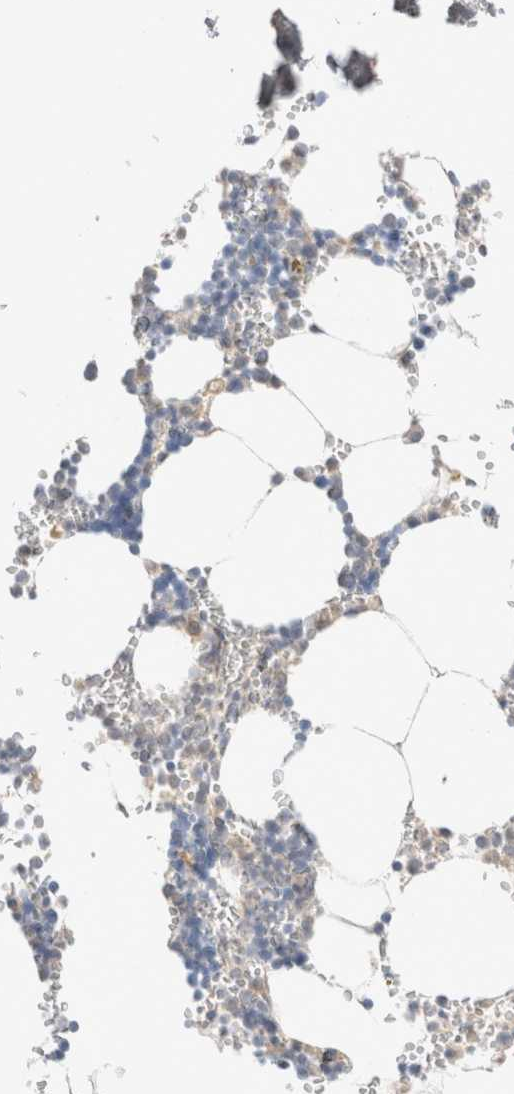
{"staining": {"intensity": "negative", "quantity": "none", "location": "none"}, "tissue": "bone marrow", "cell_type": "Hematopoietic cells", "image_type": "normal", "snomed": [{"axis": "morphology", "description": "Normal tissue, NOS"}, {"axis": "topography", "description": "Bone marrow"}], "caption": "Bone marrow was stained to show a protein in brown. There is no significant expression in hematopoietic cells.", "gene": "SPATA20", "patient": {"sex": "male", "age": 70}}